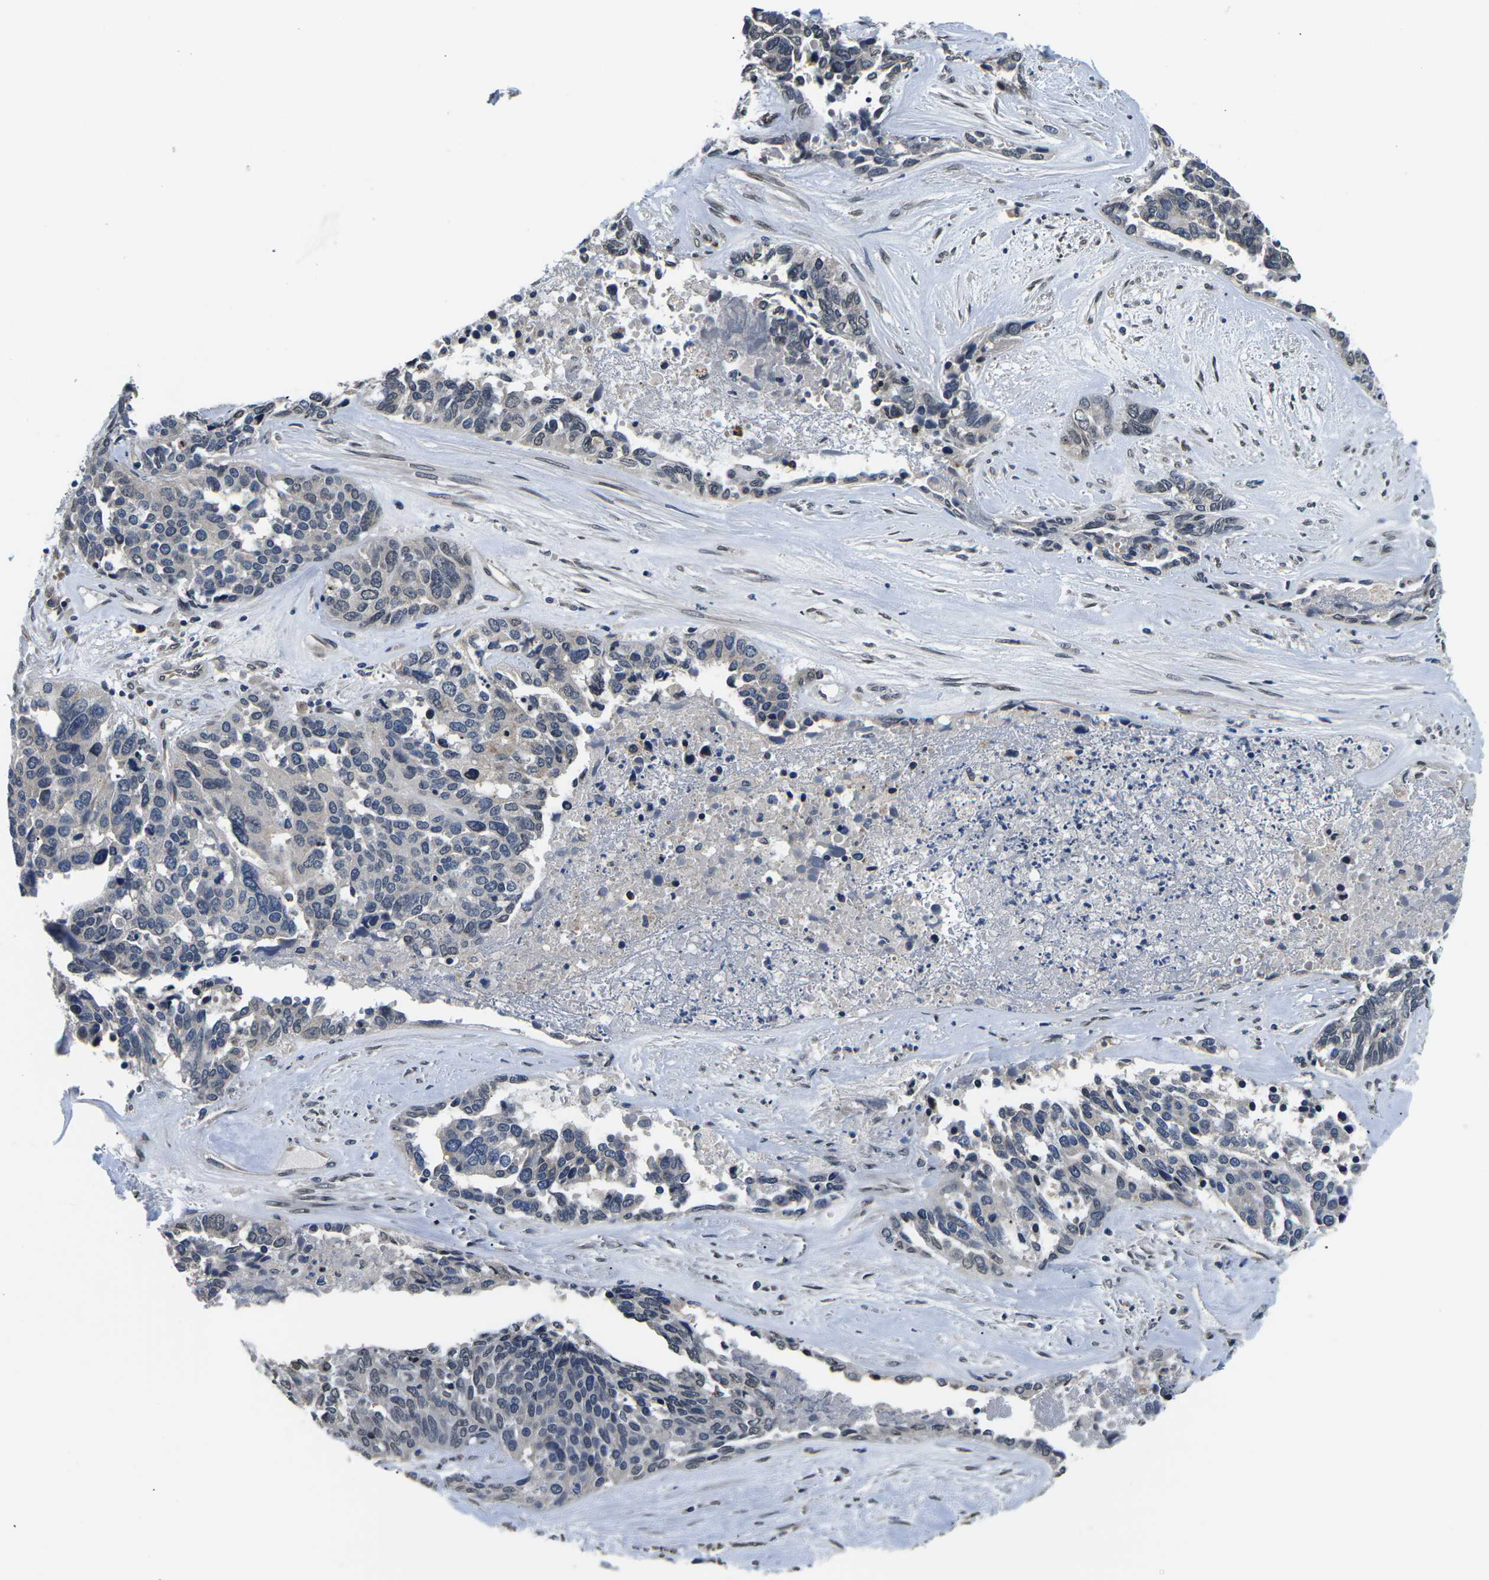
{"staining": {"intensity": "weak", "quantity": "<25%", "location": "nuclear"}, "tissue": "ovarian cancer", "cell_type": "Tumor cells", "image_type": "cancer", "snomed": [{"axis": "morphology", "description": "Cystadenocarcinoma, serous, NOS"}, {"axis": "topography", "description": "Ovary"}], "caption": "This is a photomicrograph of immunohistochemistry (IHC) staining of ovarian cancer (serous cystadenocarcinoma), which shows no expression in tumor cells.", "gene": "SNX10", "patient": {"sex": "female", "age": 44}}